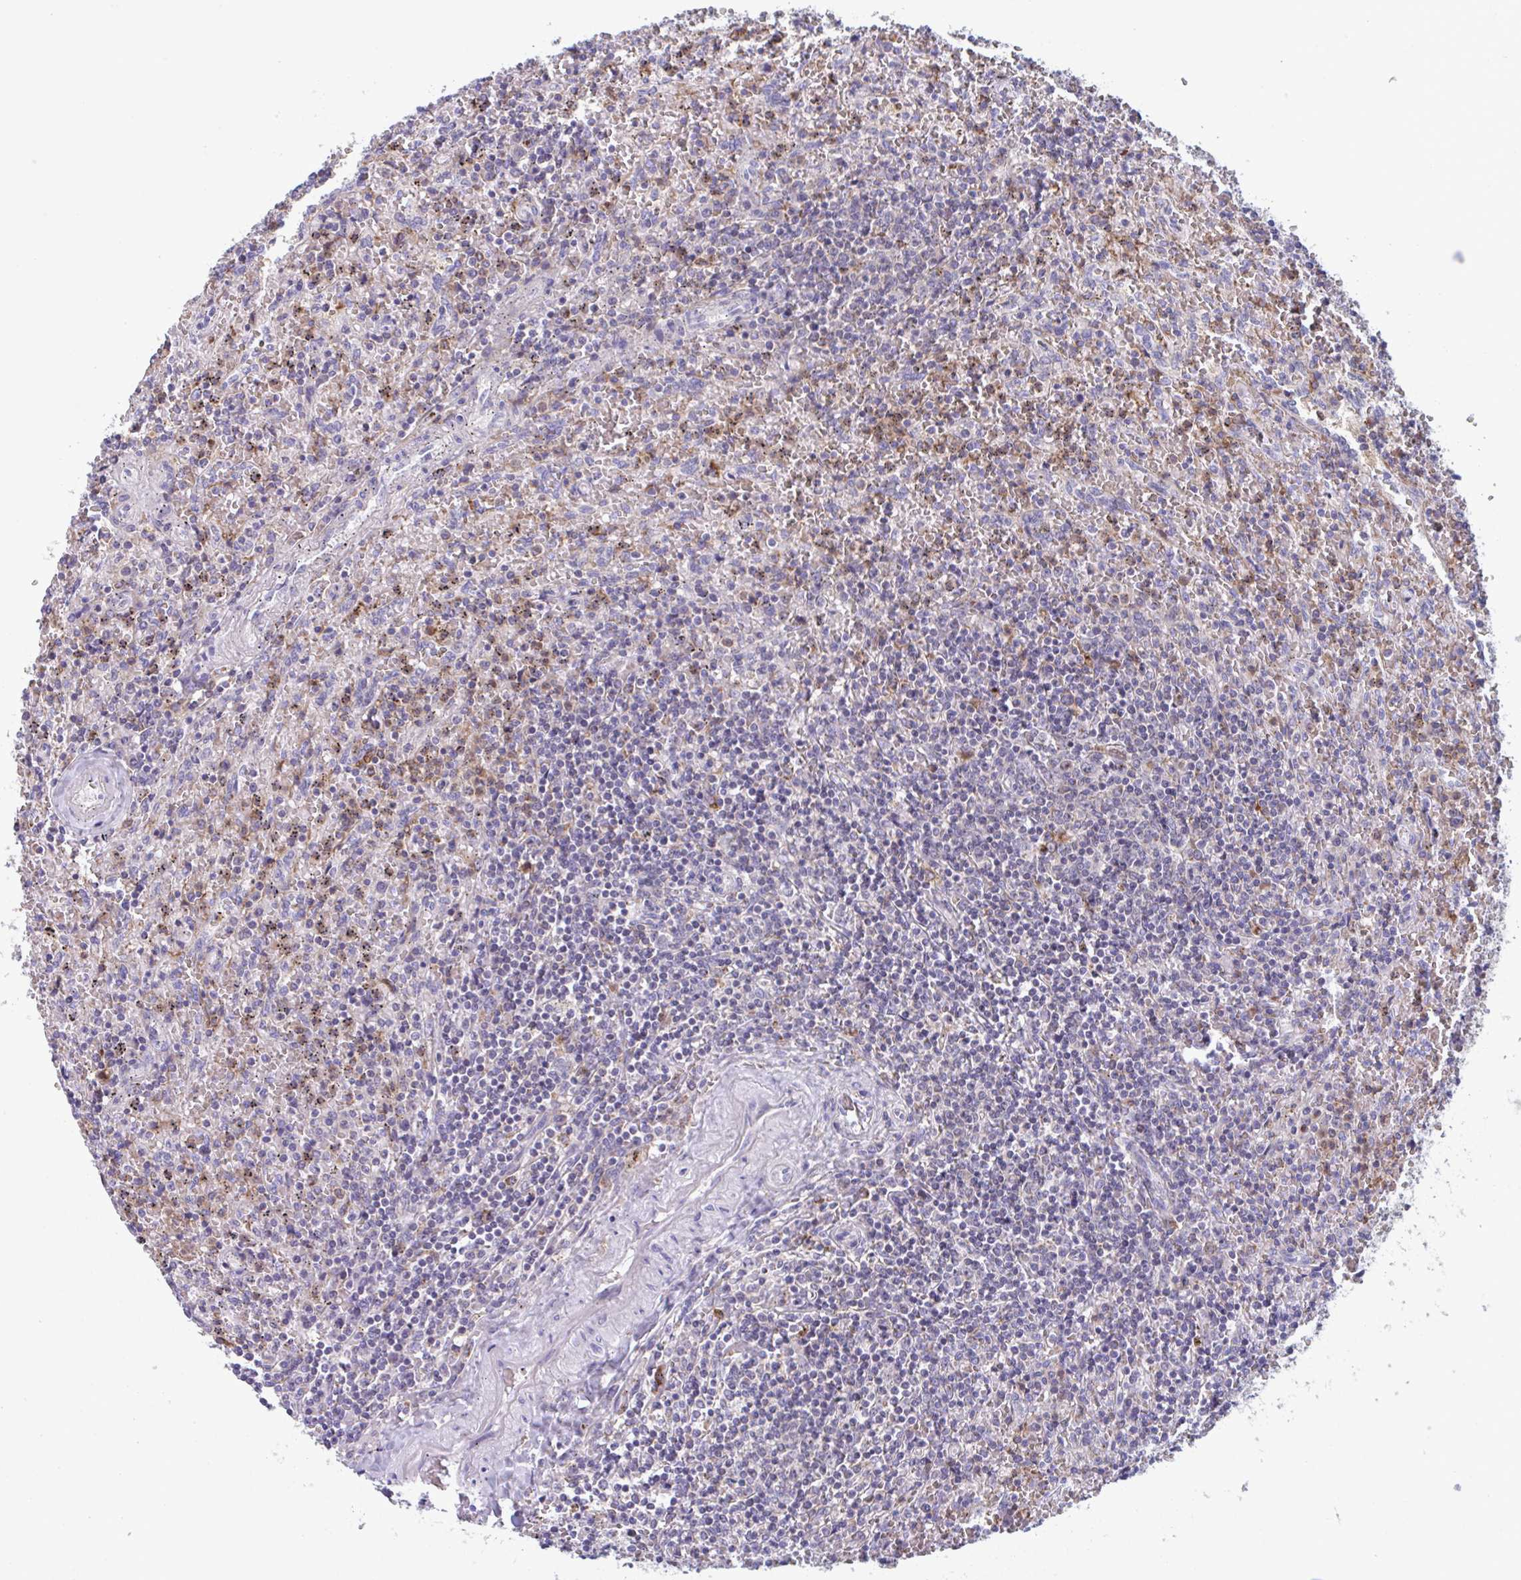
{"staining": {"intensity": "negative", "quantity": "none", "location": "none"}, "tissue": "lymphoma", "cell_type": "Tumor cells", "image_type": "cancer", "snomed": [{"axis": "morphology", "description": "Malignant lymphoma, non-Hodgkin's type, Low grade"}, {"axis": "topography", "description": "Spleen"}], "caption": "A micrograph of human low-grade malignant lymphoma, non-Hodgkin's type is negative for staining in tumor cells. (Stains: DAB immunohistochemistry (IHC) with hematoxylin counter stain, Microscopy: brightfield microscopy at high magnification).", "gene": "NIPSNAP1", "patient": {"sex": "female", "age": 64}}